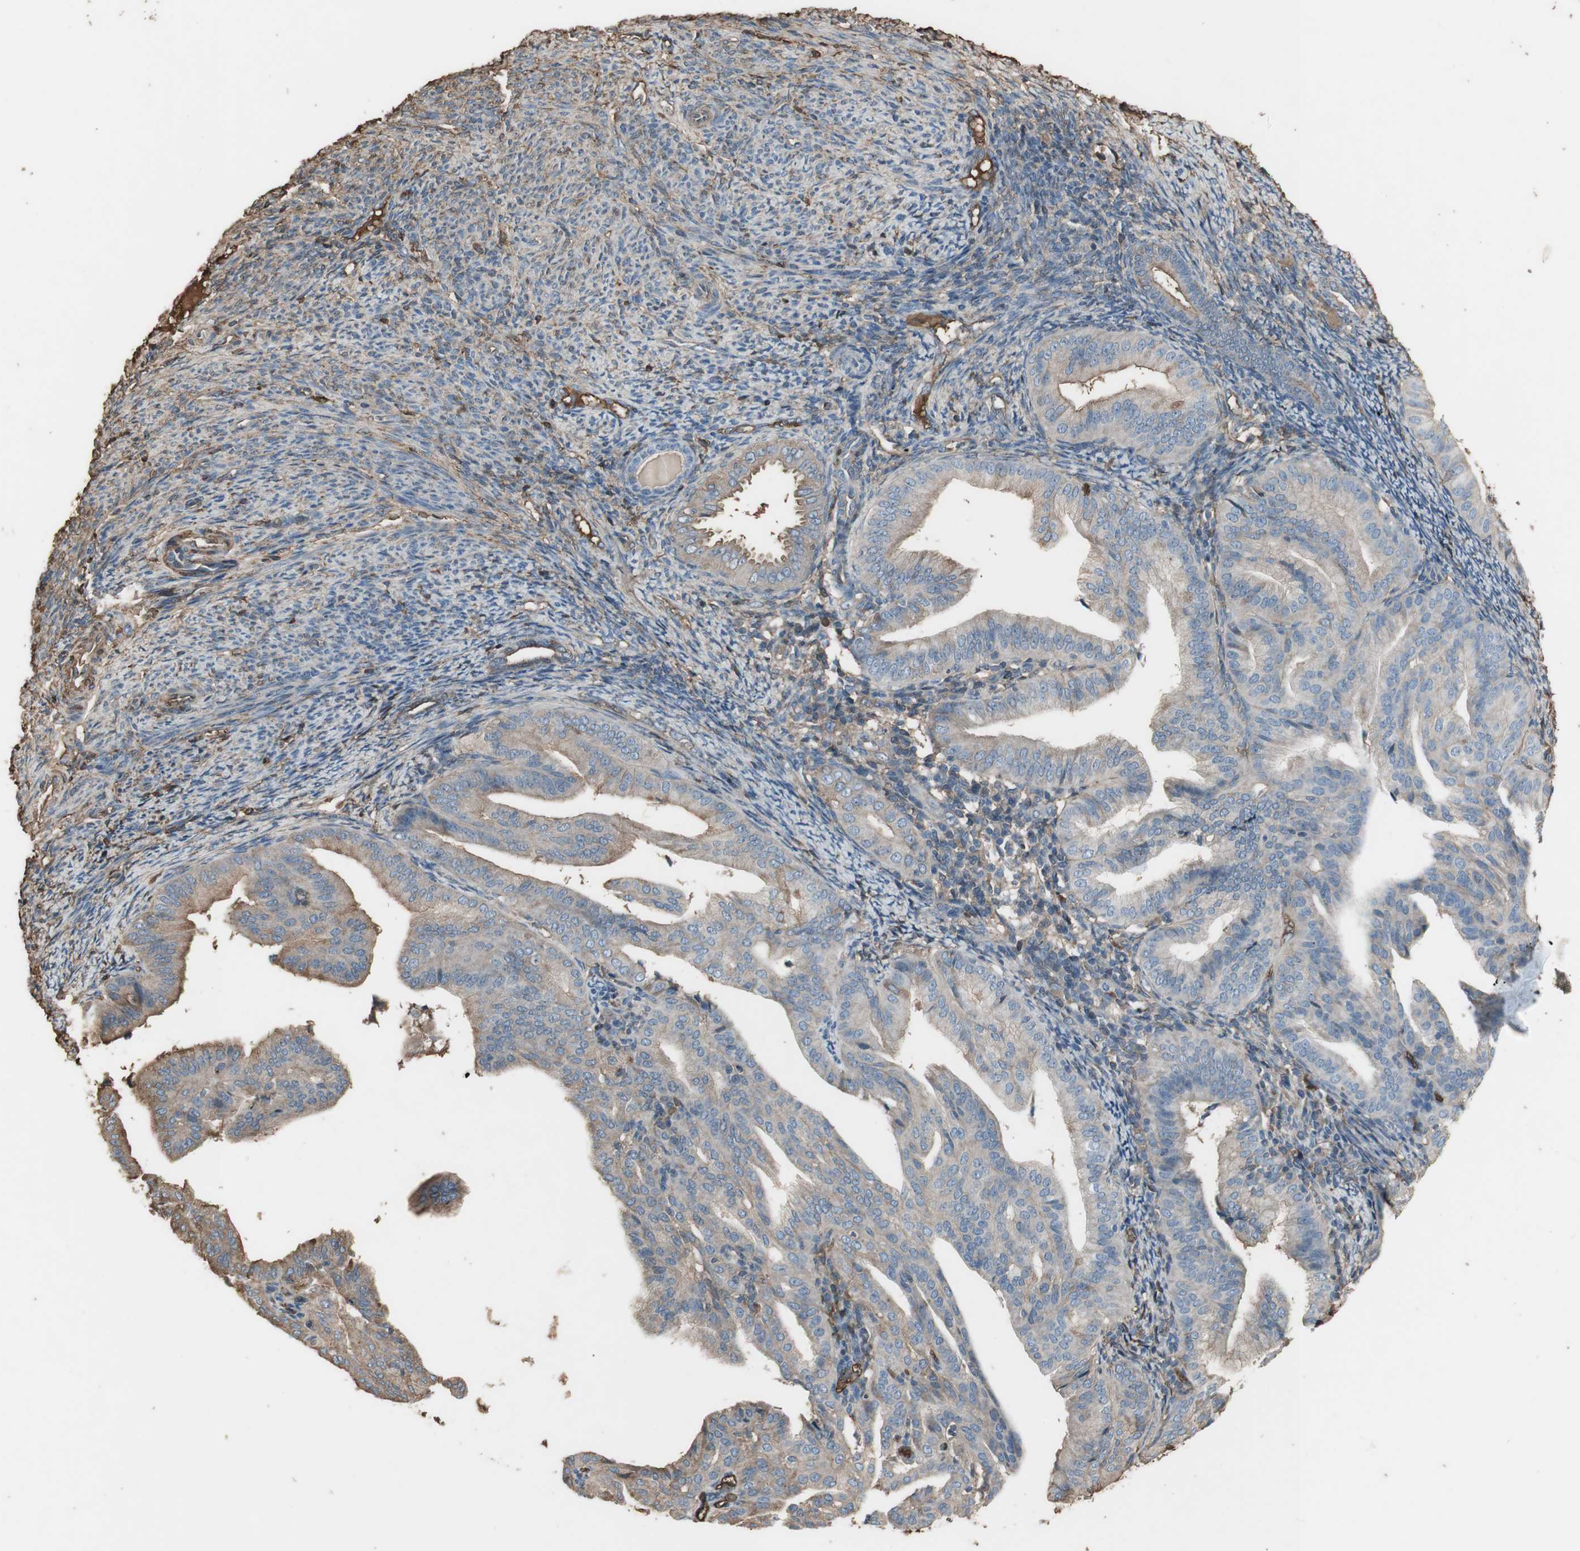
{"staining": {"intensity": "weak", "quantity": ">75%", "location": "cytoplasmic/membranous"}, "tissue": "endometrial cancer", "cell_type": "Tumor cells", "image_type": "cancer", "snomed": [{"axis": "morphology", "description": "Adenocarcinoma, NOS"}, {"axis": "topography", "description": "Endometrium"}], "caption": "About >75% of tumor cells in endometrial cancer (adenocarcinoma) reveal weak cytoplasmic/membranous protein staining as visualized by brown immunohistochemical staining.", "gene": "MMP14", "patient": {"sex": "female", "age": 58}}